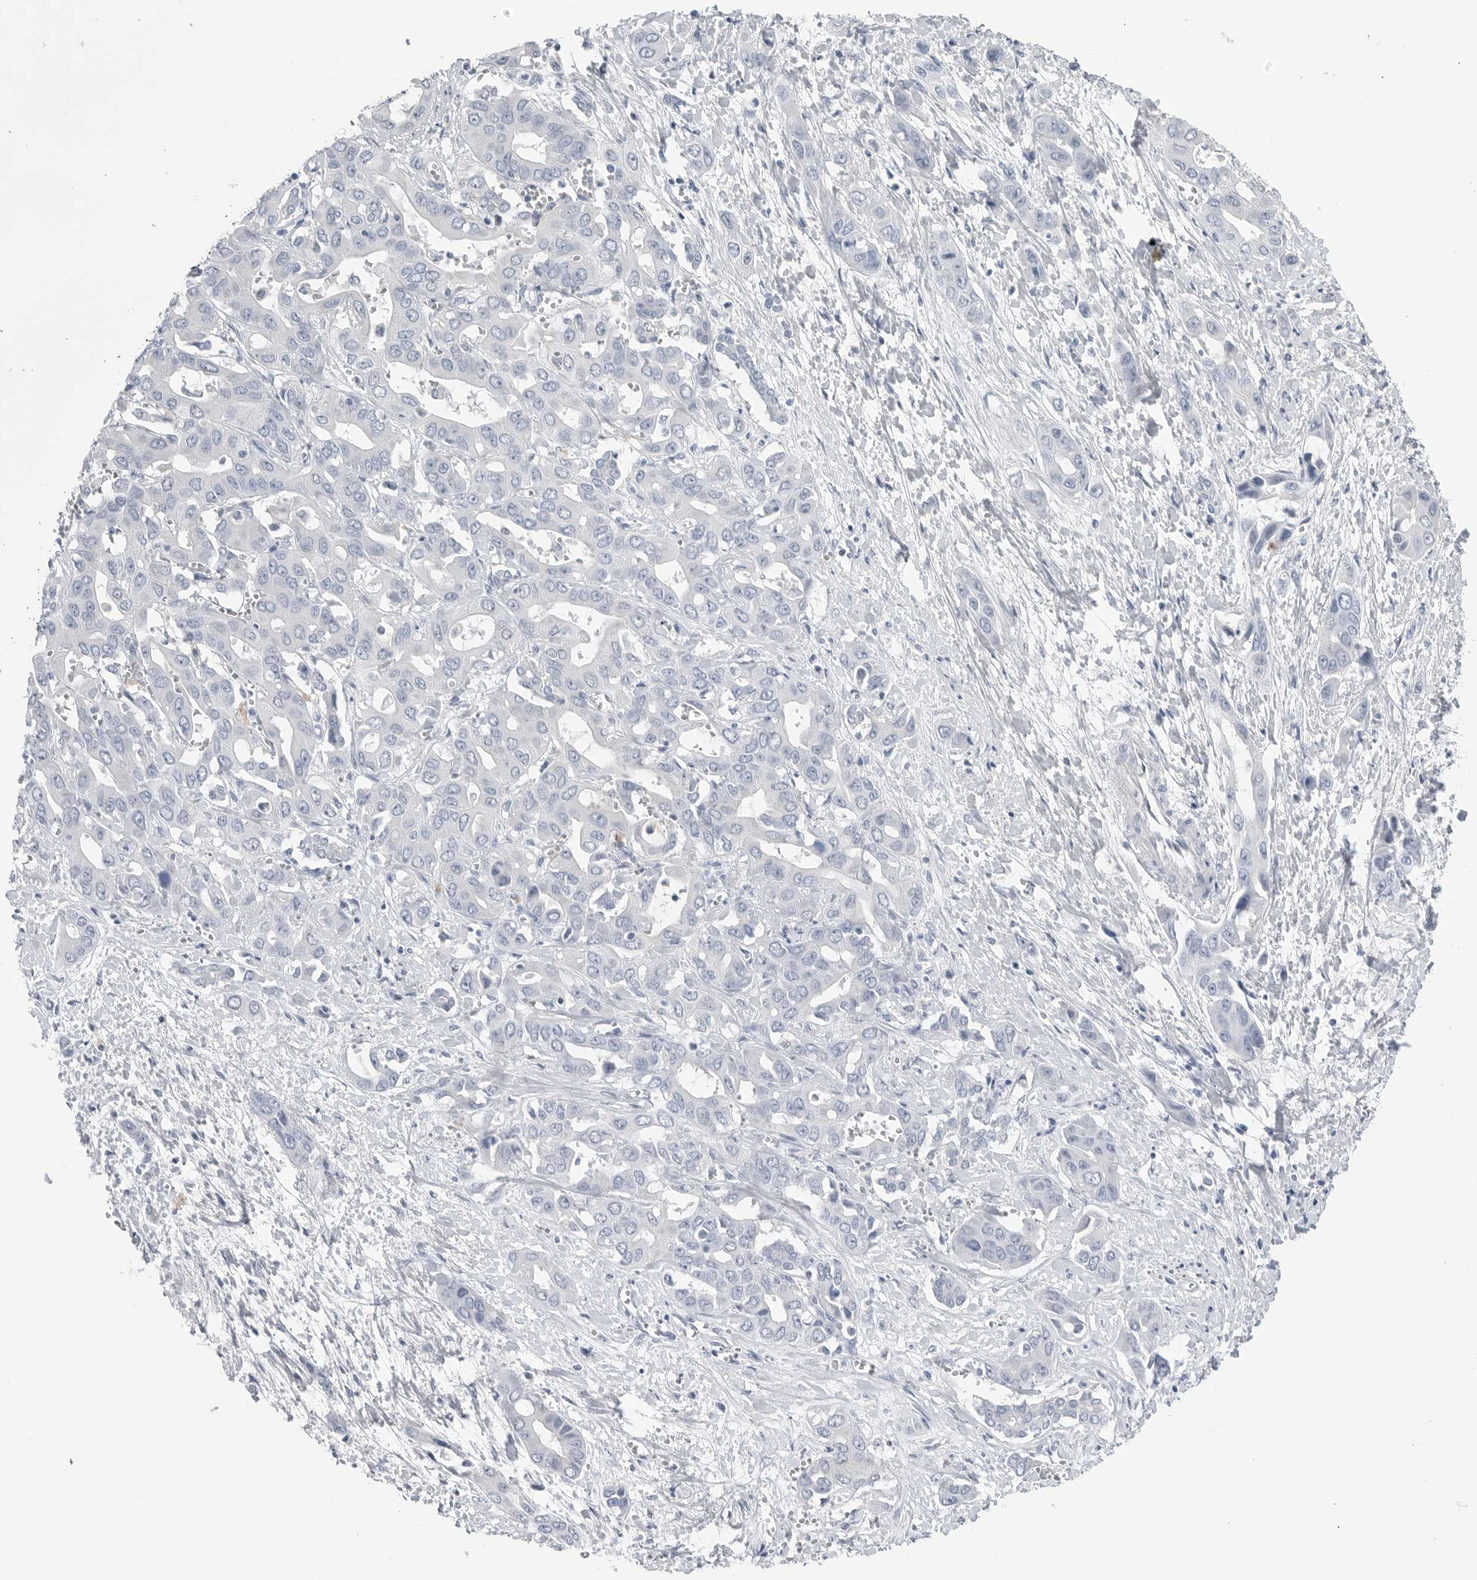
{"staining": {"intensity": "negative", "quantity": "none", "location": "none"}, "tissue": "liver cancer", "cell_type": "Tumor cells", "image_type": "cancer", "snomed": [{"axis": "morphology", "description": "Cholangiocarcinoma"}, {"axis": "topography", "description": "Liver"}], "caption": "High magnification brightfield microscopy of cholangiocarcinoma (liver) stained with DAB (brown) and counterstained with hematoxylin (blue): tumor cells show no significant positivity.", "gene": "ABHD12", "patient": {"sex": "female", "age": 52}}